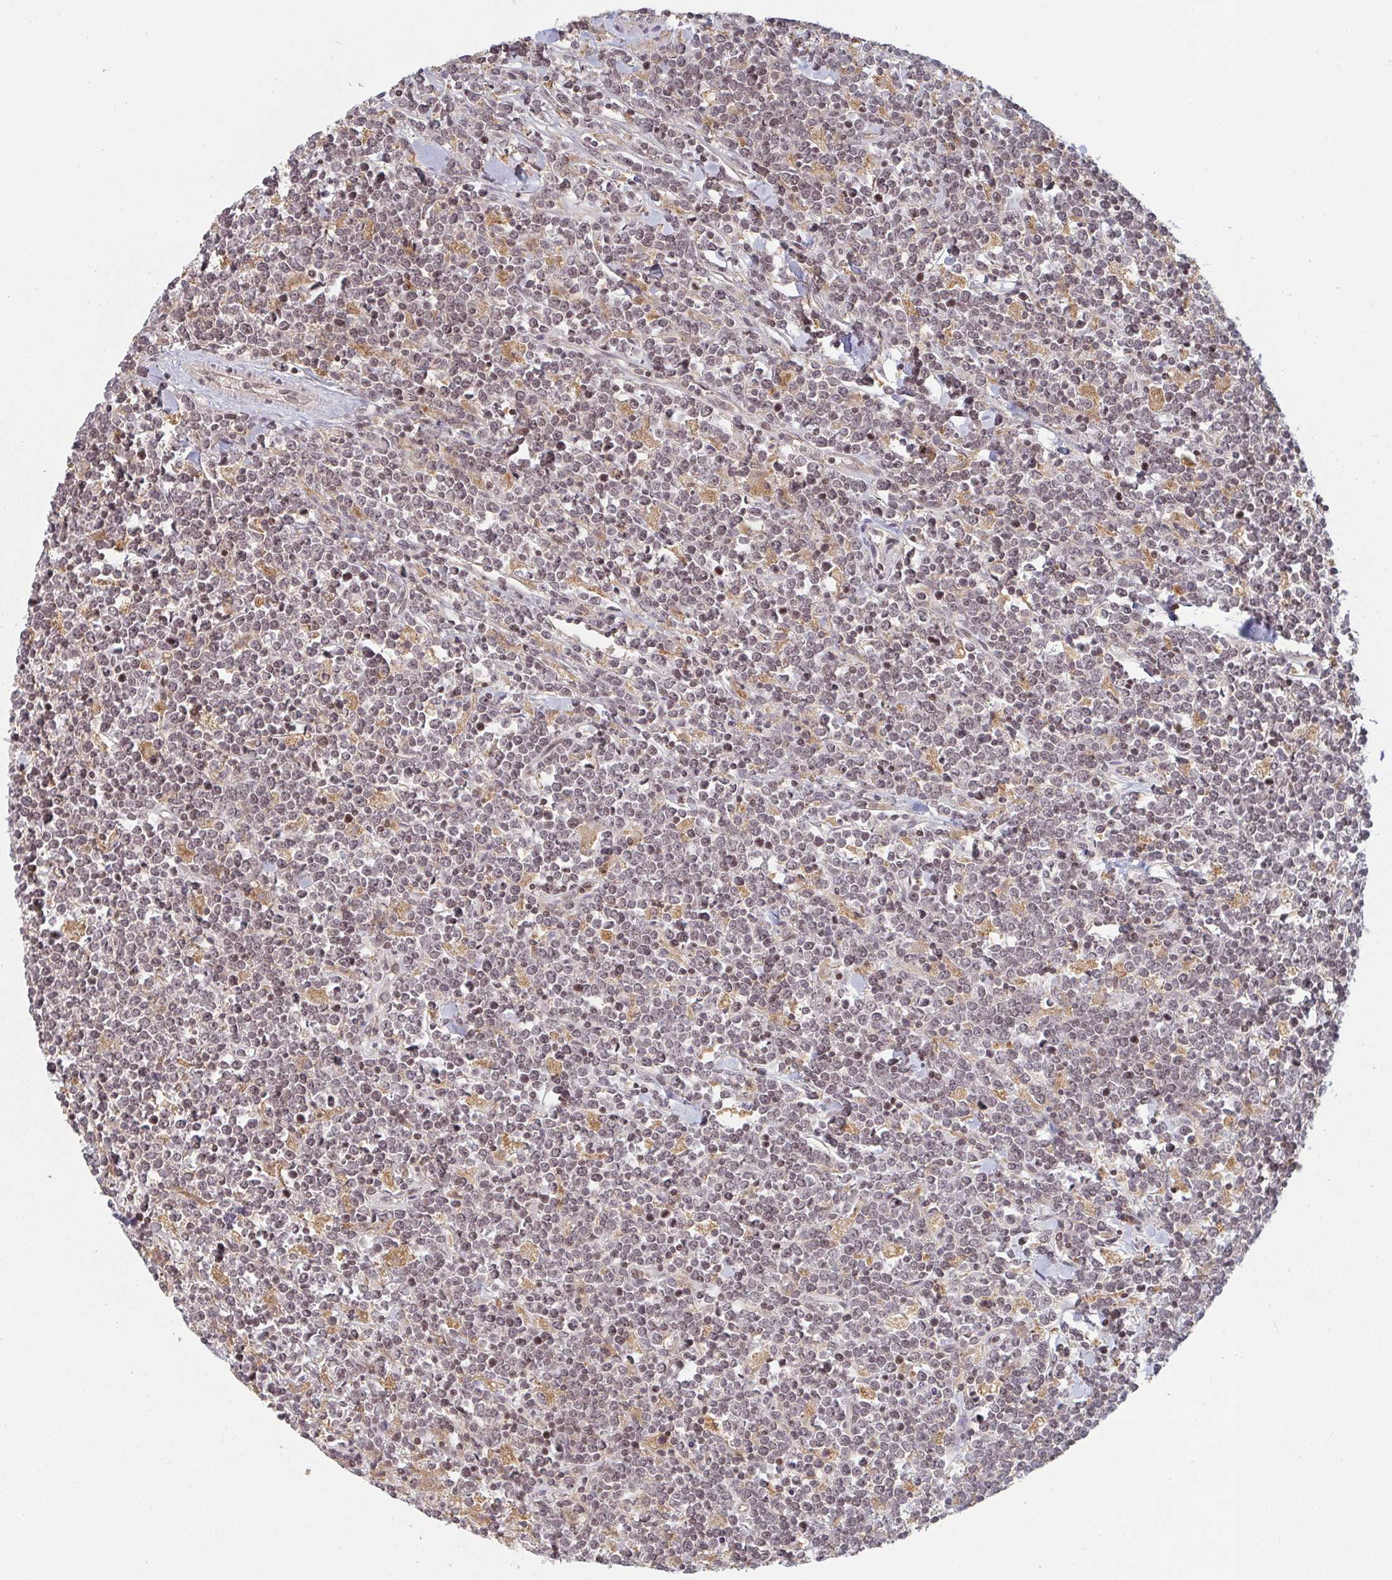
{"staining": {"intensity": "weak", "quantity": "25%-75%", "location": "nuclear"}, "tissue": "lymphoma", "cell_type": "Tumor cells", "image_type": "cancer", "snomed": [{"axis": "morphology", "description": "Malignant lymphoma, non-Hodgkin's type, High grade"}, {"axis": "topography", "description": "Small intestine"}, {"axis": "topography", "description": "Colon"}], "caption": "A low amount of weak nuclear staining is appreciated in approximately 25%-75% of tumor cells in lymphoma tissue.", "gene": "DCST1", "patient": {"sex": "male", "age": 8}}